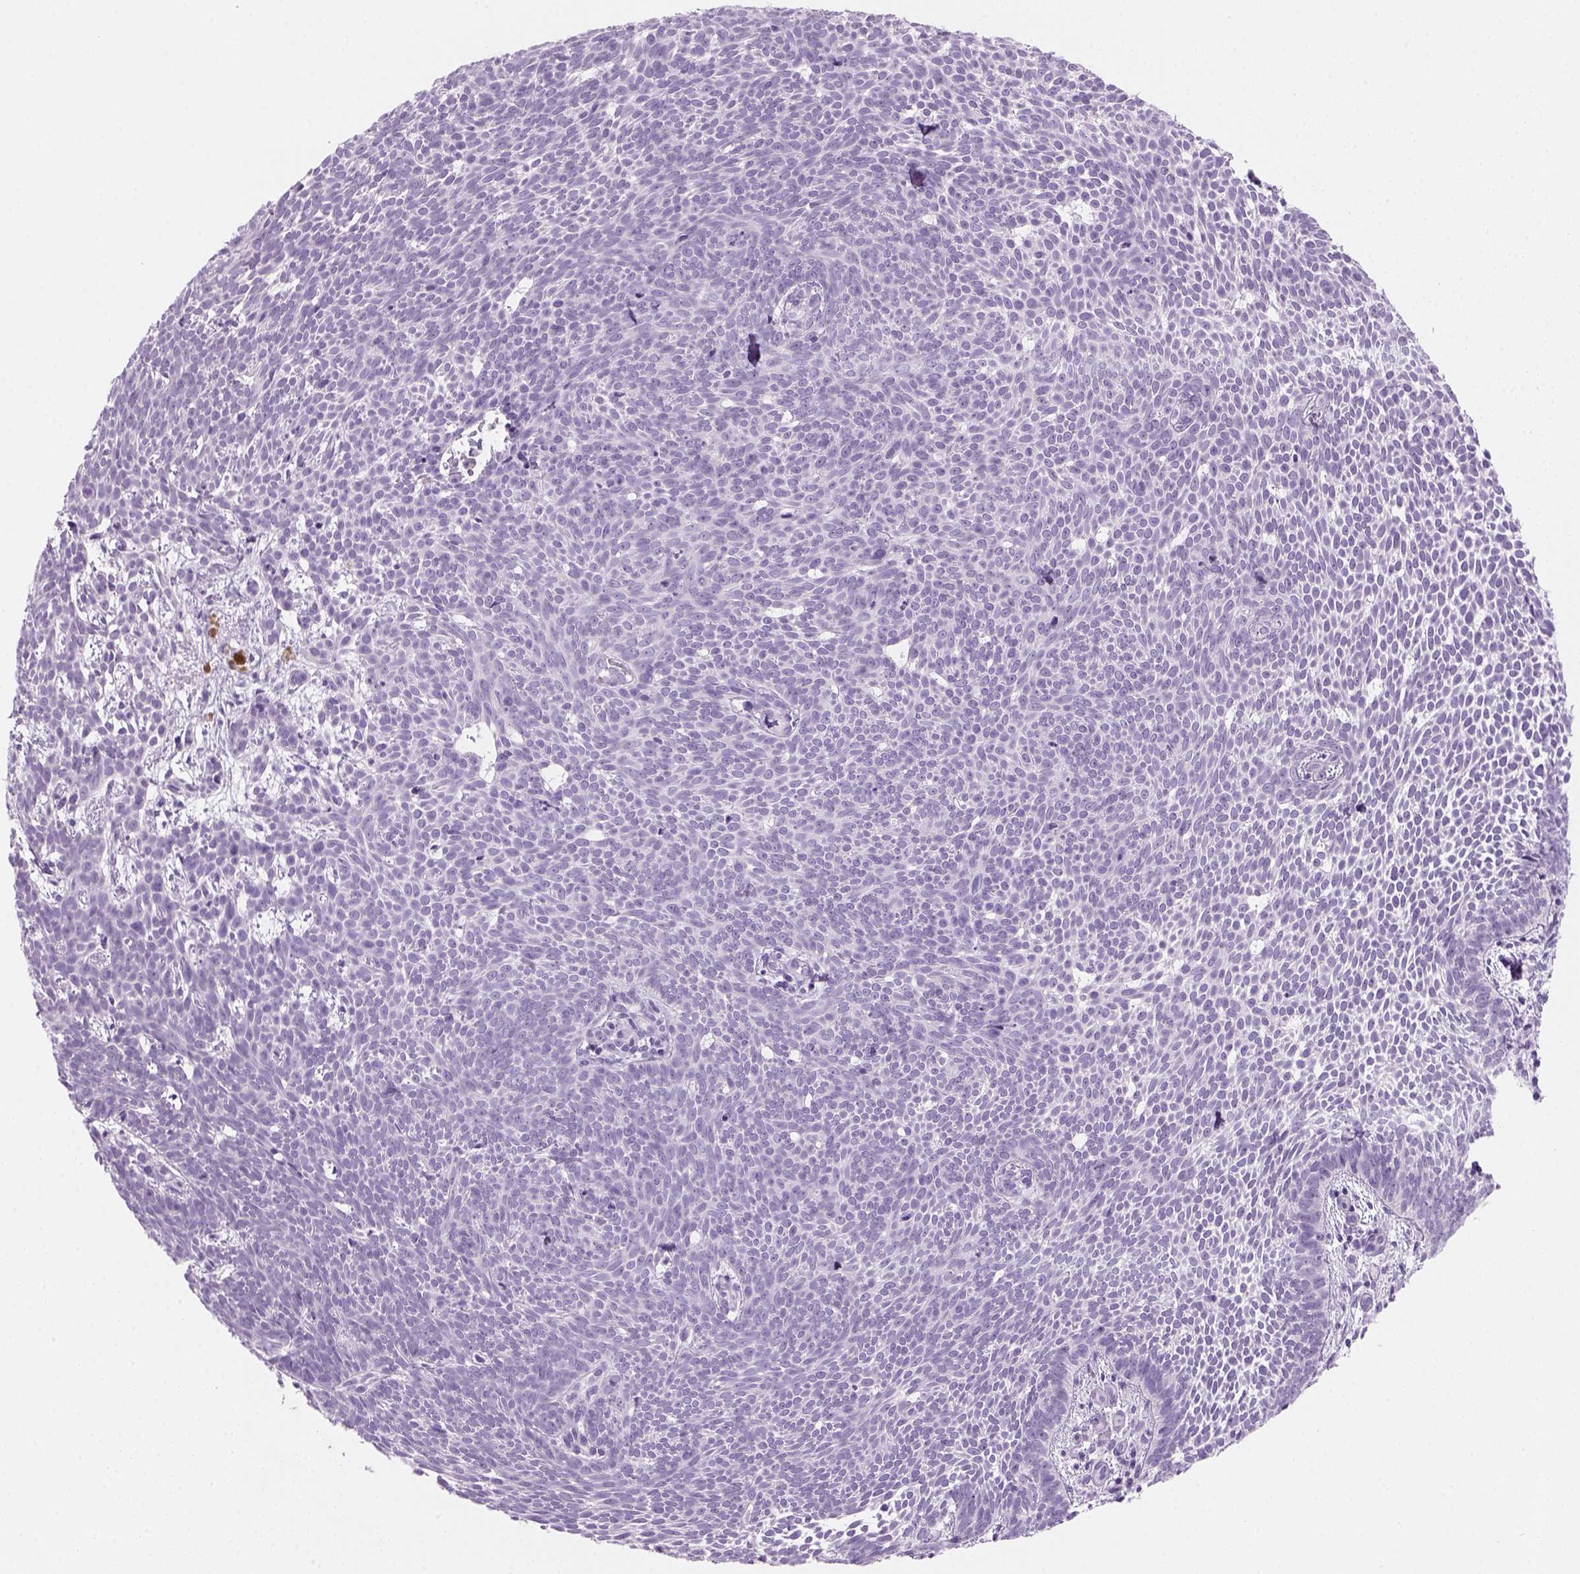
{"staining": {"intensity": "negative", "quantity": "none", "location": "none"}, "tissue": "skin cancer", "cell_type": "Tumor cells", "image_type": "cancer", "snomed": [{"axis": "morphology", "description": "Basal cell carcinoma"}, {"axis": "topography", "description": "Skin"}], "caption": "Image shows no significant protein expression in tumor cells of skin basal cell carcinoma. Nuclei are stained in blue.", "gene": "KRTAP11-1", "patient": {"sex": "male", "age": 59}}